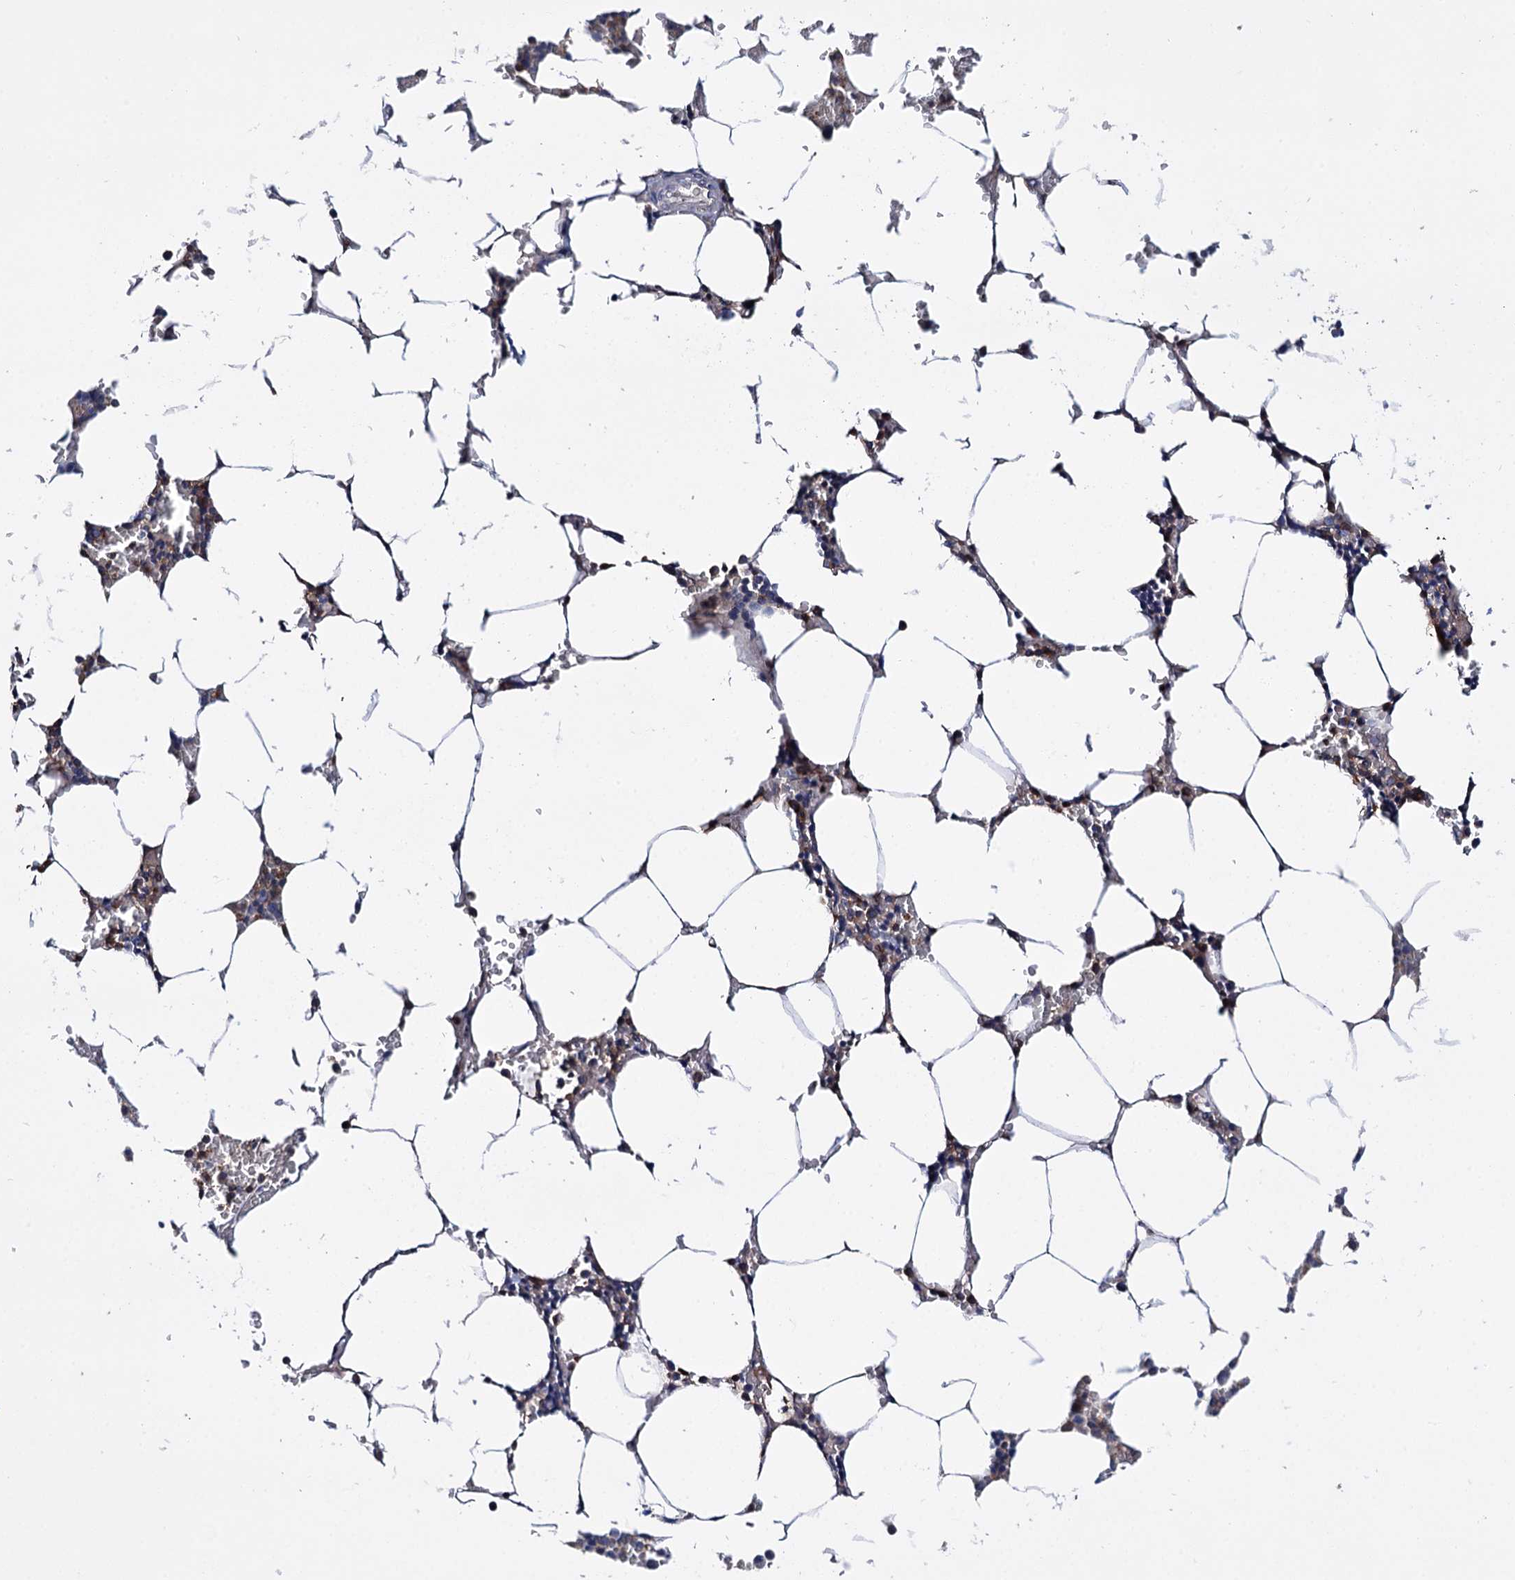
{"staining": {"intensity": "moderate", "quantity": "<25%", "location": "cytoplasmic/membranous"}, "tissue": "bone marrow", "cell_type": "Hematopoietic cells", "image_type": "normal", "snomed": [{"axis": "morphology", "description": "Normal tissue, NOS"}, {"axis": "topography", "description": "Bone marrow"}], "caption": "Moderate cytoplasmic/membranous staining for a protein is present in approximately <25% of hematopoietic cells of normal bone marrow using IHC.", "gene": "UBASH3B", "patient": {"sex": "male", "age": 70}}